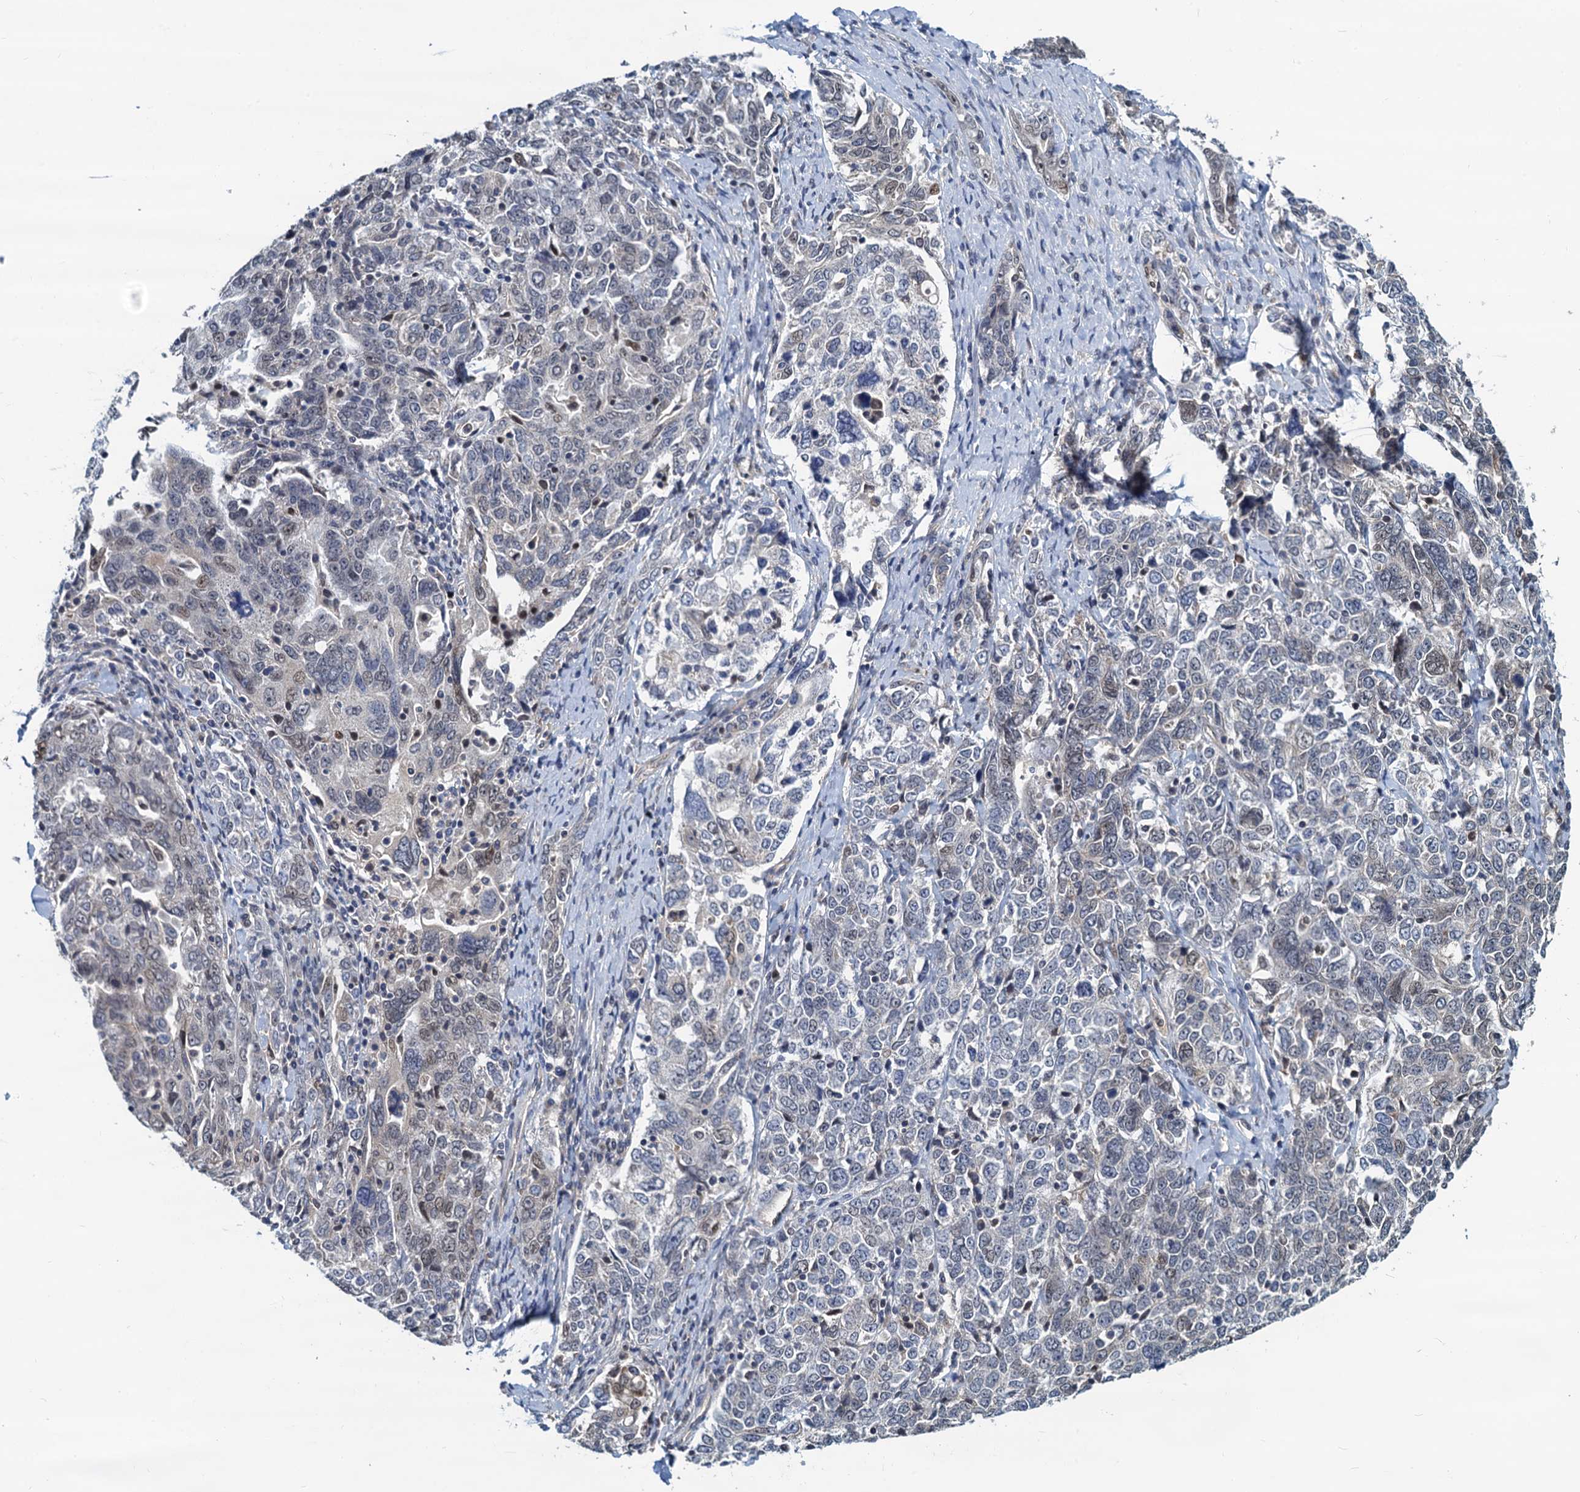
{"staining": {"intensity": "weak", "quantity": "<25%", "location": "nuclear"}, "tissue": "ovarian cancer", "cell_type": "Tumor cells", "image_type": "cancer", "snomed": [{"axis": "morphology", "description": "Carcinoma, endometroid"}, {"axis": "topography", "description": "Ovary"}], "caption": "Photomicrograph shows no significant protein staining in tumor cells of ovarian cancer.", "gene": "RNF125", "patient": {"sex": "female", "age": 62}}